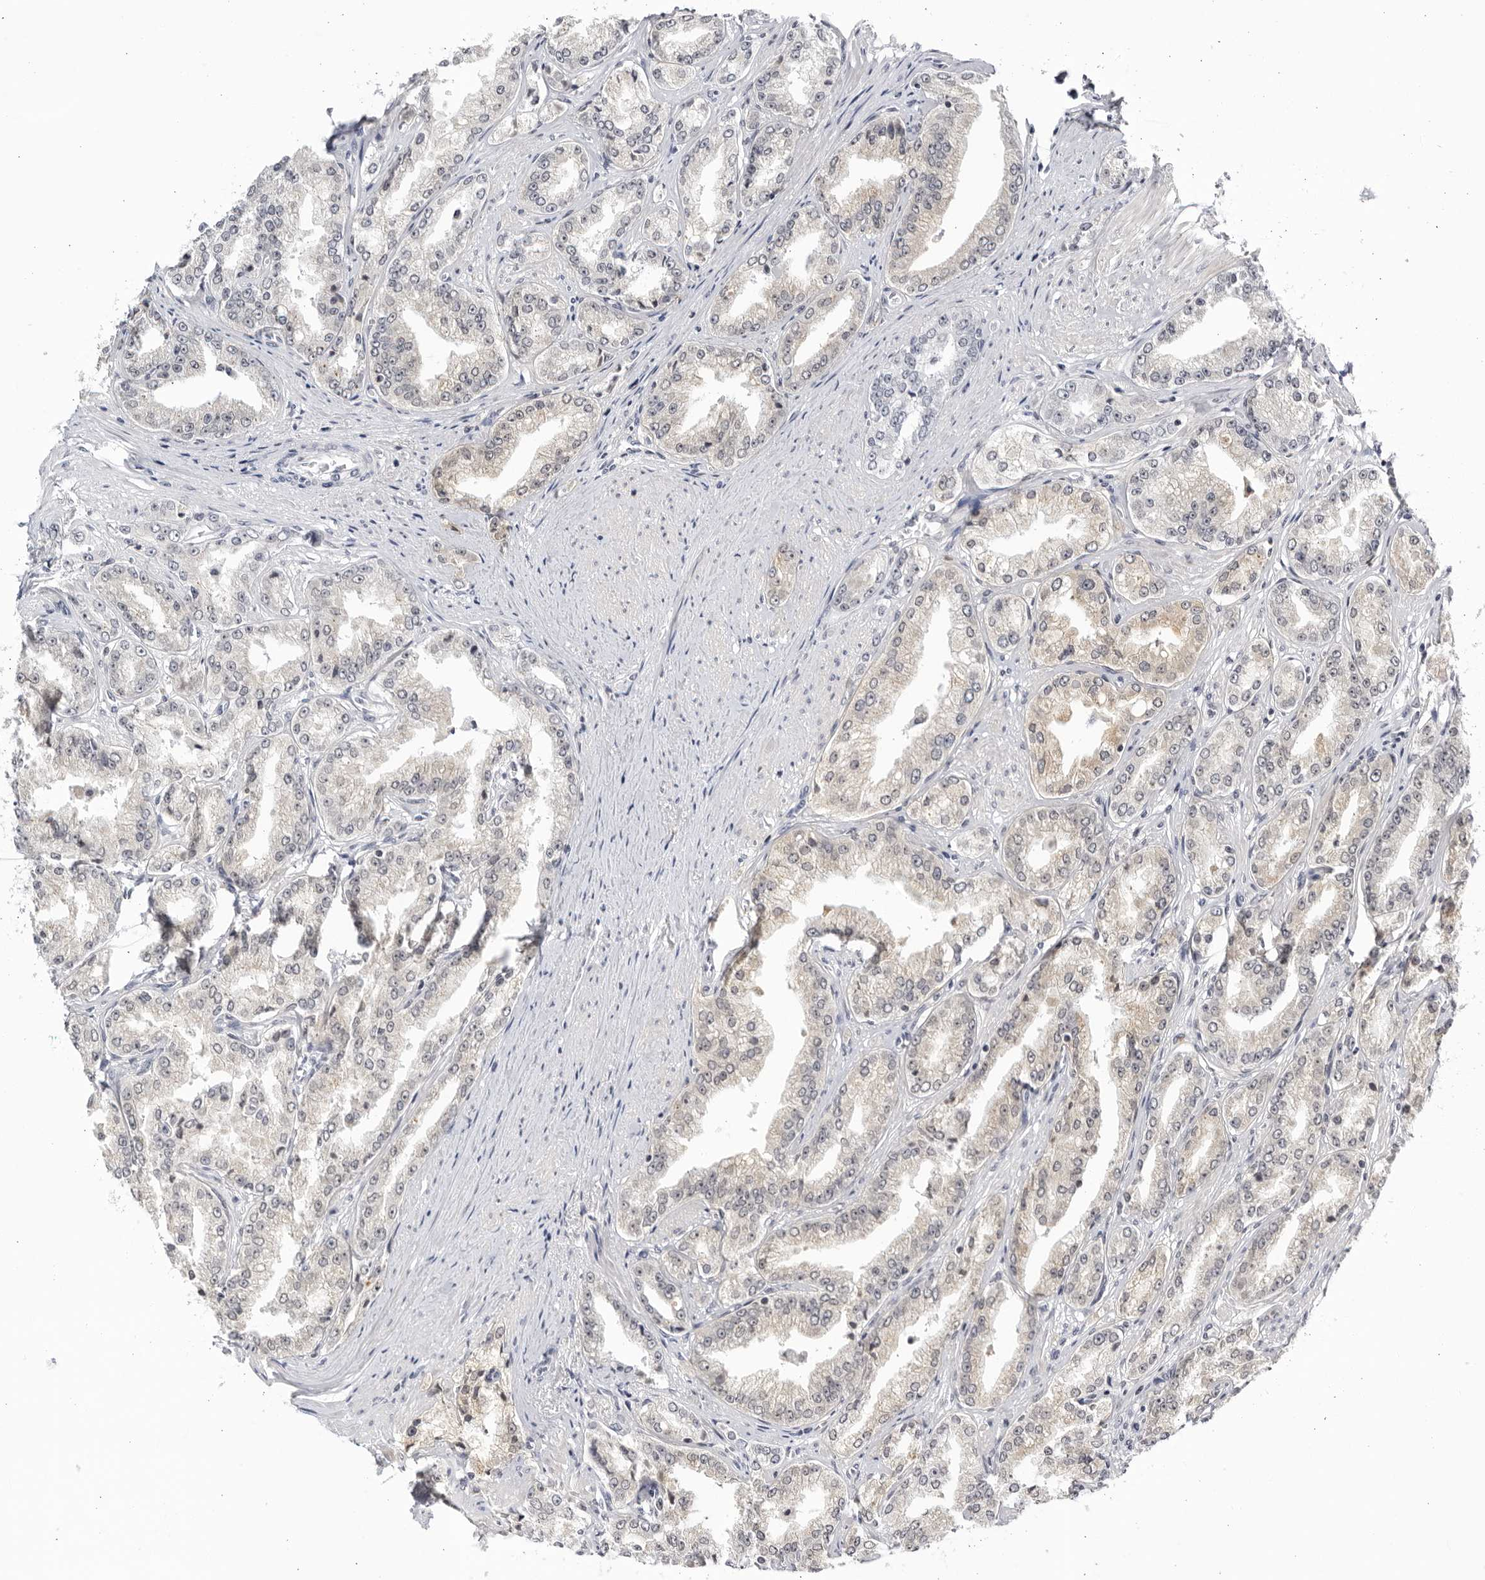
{"staining": {"intensity": "weak", "quantity": "25%-75%", "location": "cytoplasmic/membranous"}, "tissue": "prostate cancer", "cell_type": "Tumor cells", "image_type": "cancer", "snomed": [{"axis": "morphology", "description": "Adenocarcinoma, High grade"}, {"axis": "topography", "description": "Prostate"}], "caption": "Immunohistochemical staining of human prostate cancer (adenocarcinoma (high-grade)) shows weak cytoplasmic/membranous protein positivity in about 25%-75% of tumor cells.", "gene": "CNBD1", "patient": {"sex": "male", "age": 71}}